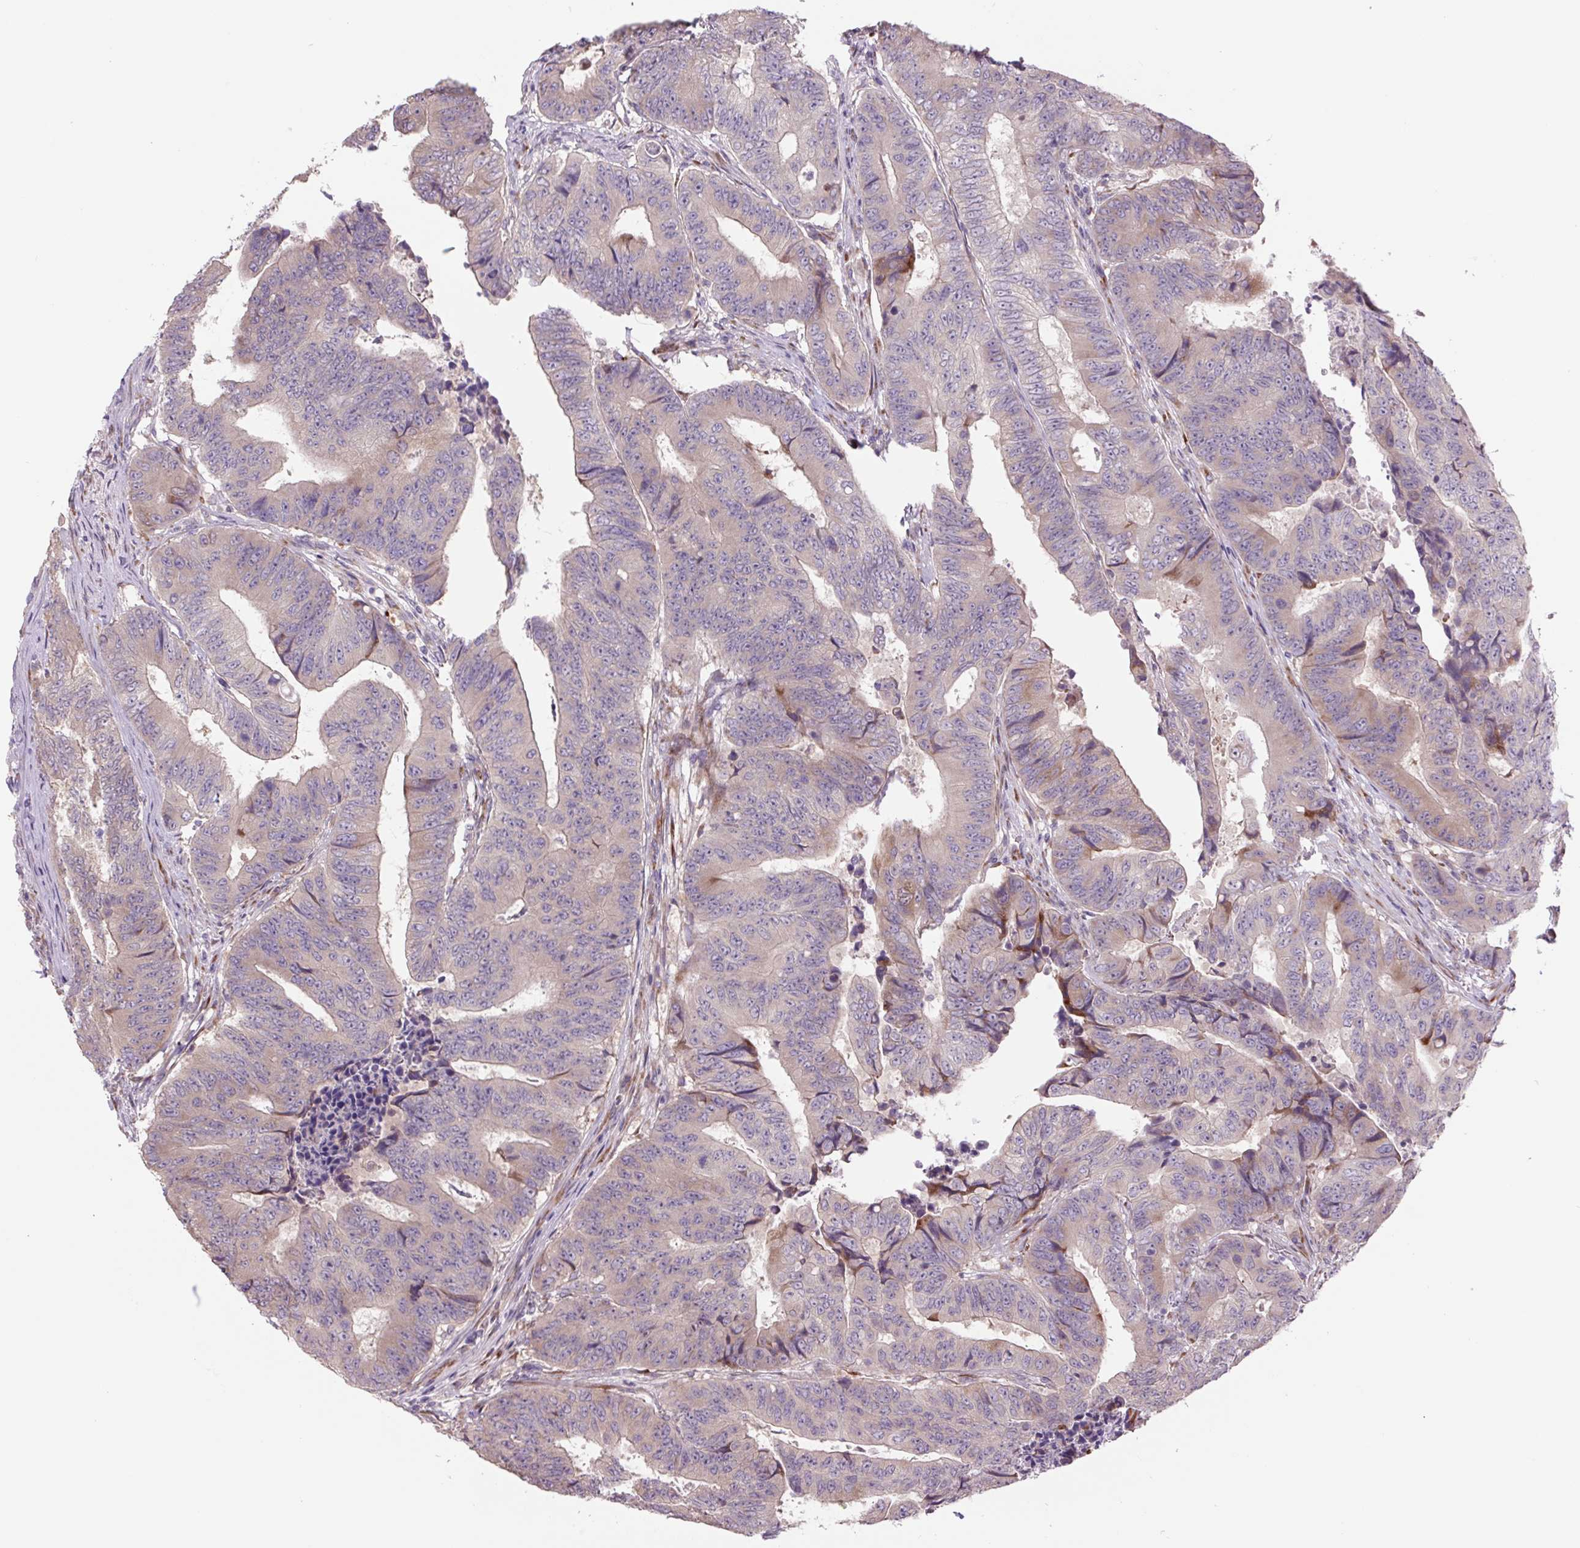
{"staining": {"intensity": "weak", "quantity": "25%-75%", "location": "cytoplasmic/membranous"}, "tissue": "colorectal cancer", "cell_type": "Tumor cells", "image_type": "cancer", "snomed": [{"axis": "morphology", "description": "Adenocarcinoma, NOS"}, {"axis": "topography", "description": "Colon"}], "caption": "There is low levels of weak cytoplasmic/membranous positivity in tumor cells of colorectal cancer (adenocarcinoma), as demonstrated by immunohistochemical staining (brown color).", "gene": "PLA2G4A", "patient": {"sex": "female", "age": 48}}